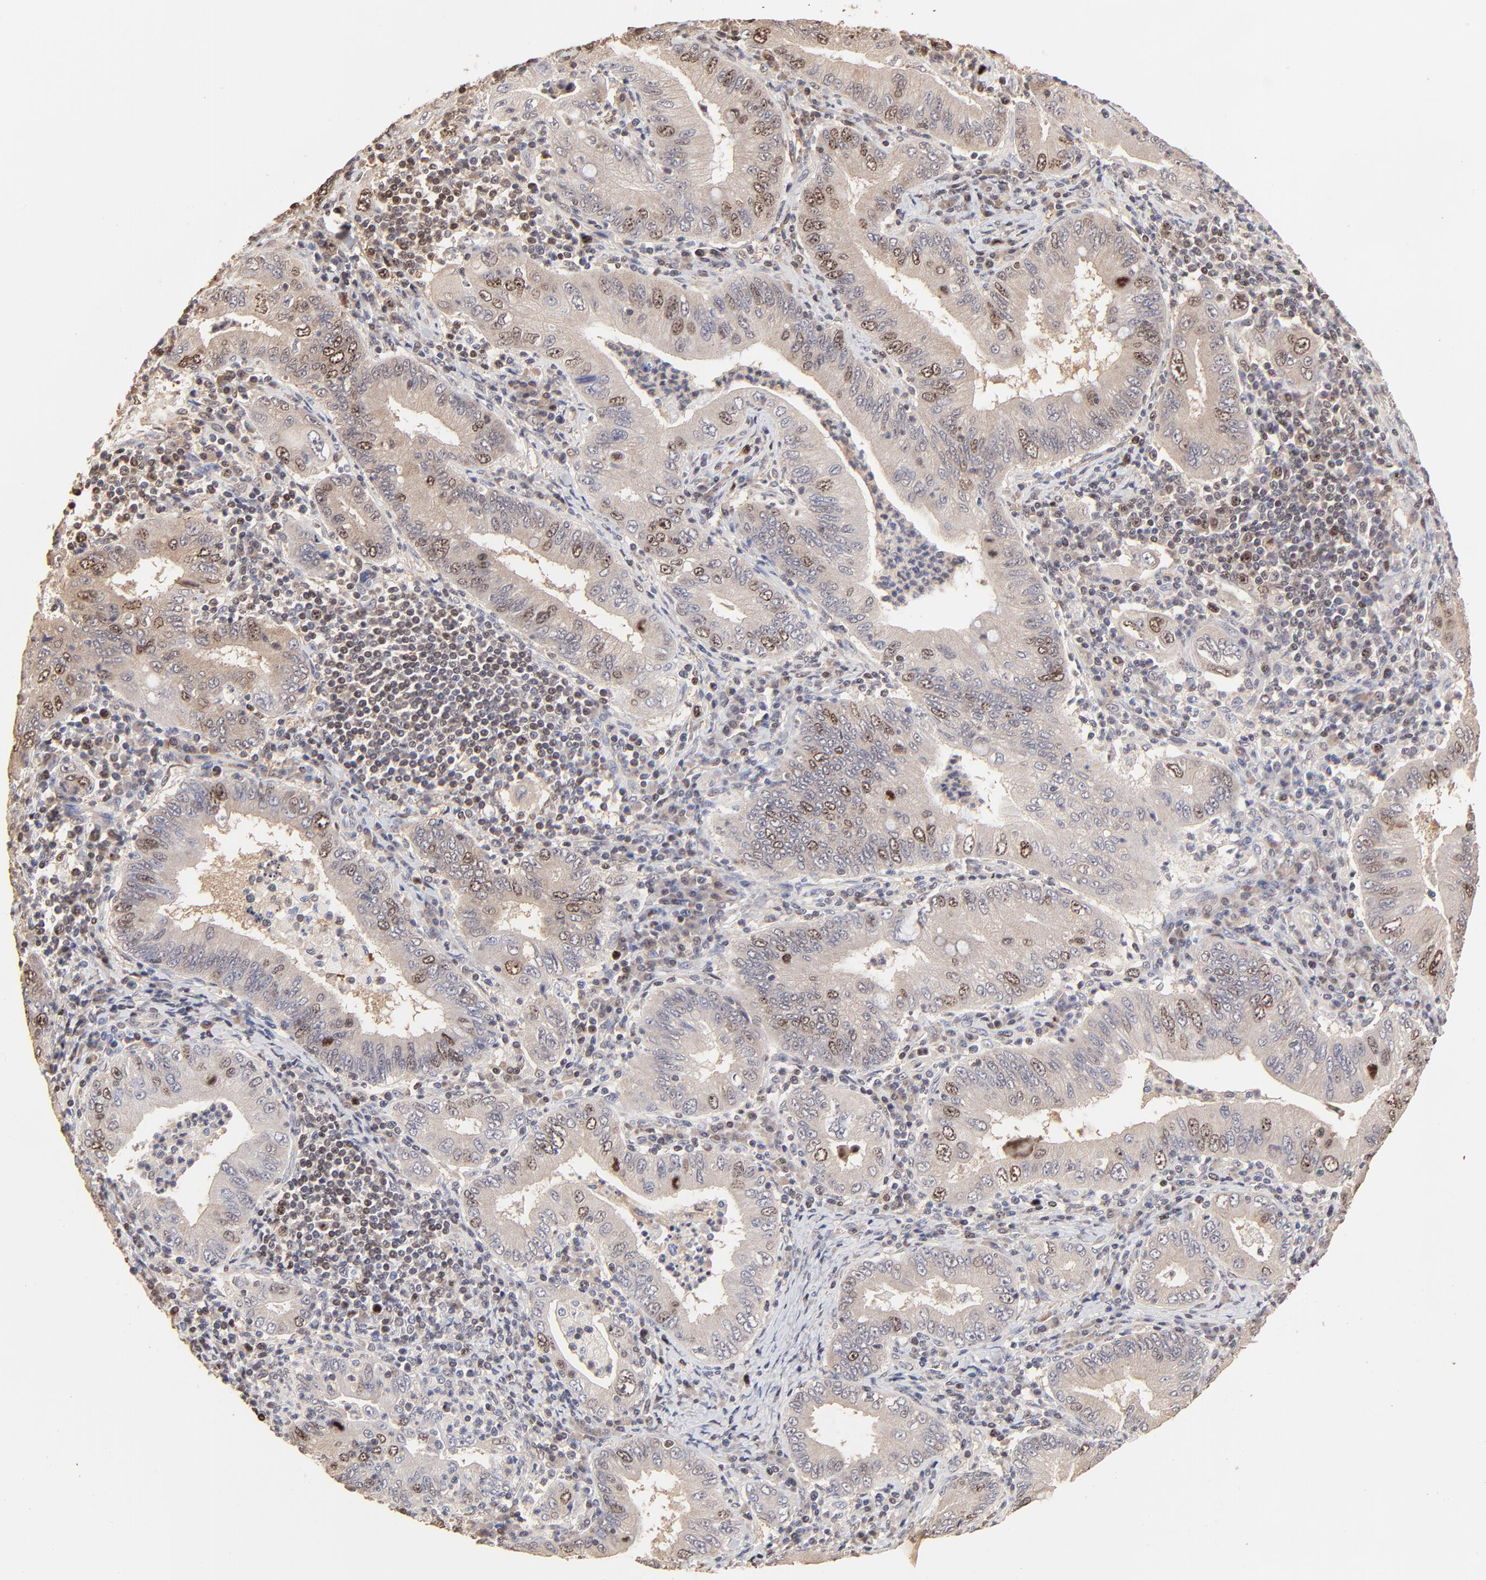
{"staining": {"intensity": "moderate", "quantity": "<25%", "location": "nuclear"}, "tissue": "stomach cancer", "cell_type": "Tumor cells", "image_type": "cancer", "snomed": [{"axis": "morphology", "description": "Normal tissue, NOS"}, {"axis": "morphology", "description": "Adenocarcinoma, NOS"}, {"axis": "topography", "description": "Esophagus"}, {"axis": "topography", "description": "Stomach, upper"}, {"axis": "topography", "description": "Peripheral nerve tissue"}], "caption": "Immunohistochemistry (IHC) histopathology image of neoplastic tissue: human stomach cancer stained using IHC exhibits low levels of moderate protein expression localized specifically in the nuclear of tumor cells, appearing as a nuclear brown color.", "gene": "BIRC5", "patient": {"sex": "male", "age": 62}}